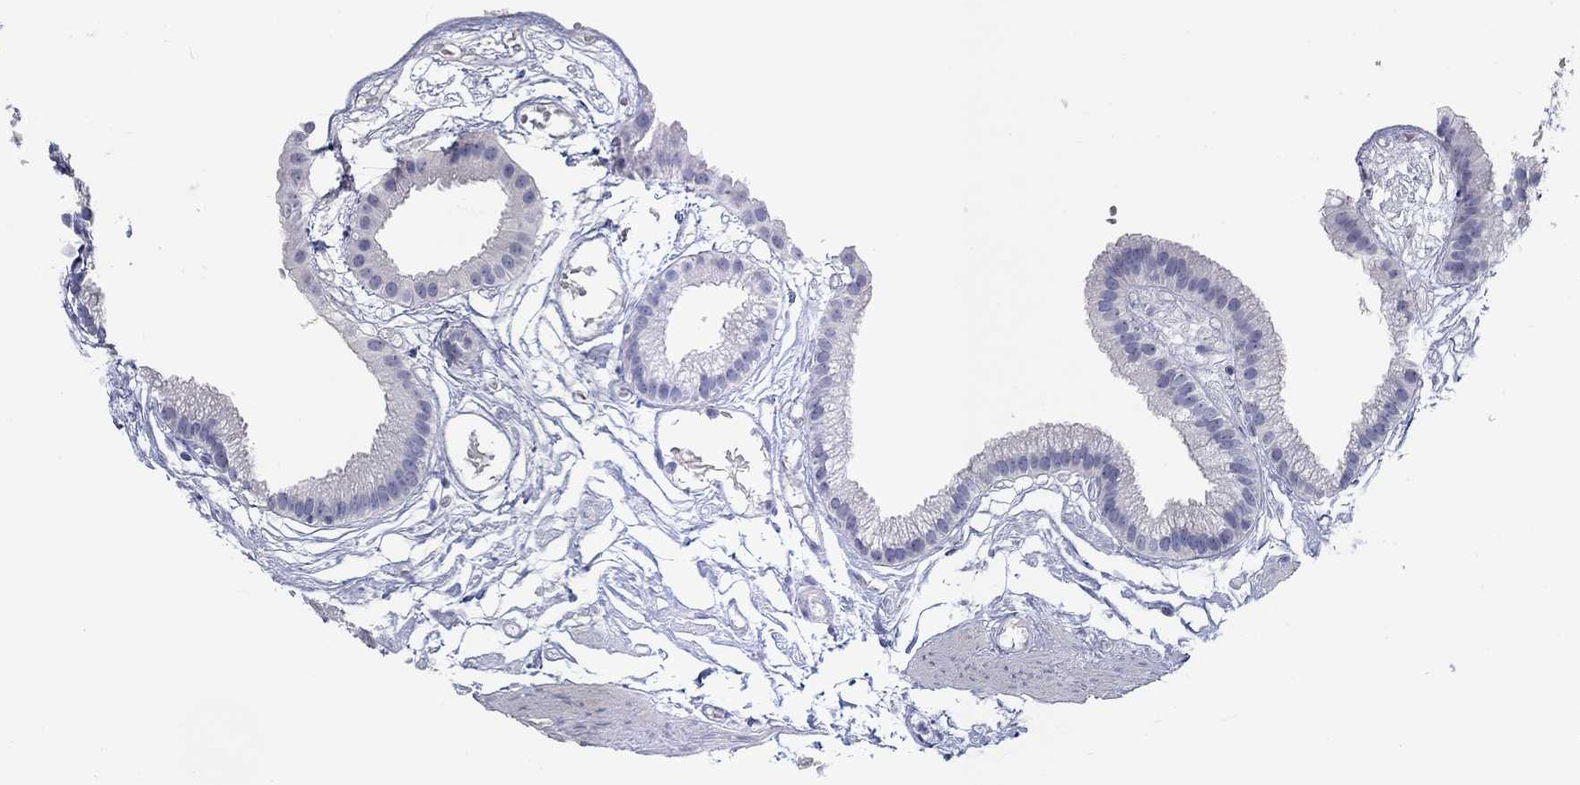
{"staining": {"intensity": "negative", "quantity": "none", "location": "none"}, "tissue": "gallbladder", "cell_type": "Glandular cells", "image_type": "normal", "snomed": [{"axis": "morphology", "description": "Normal tissue, NOS"}, {"axis": "topography", "description": "Gallbladder"}], "caption": "Immunohistochemical staining of unremarkable human gallbladder demonstrates no significant staining in glandular cells. (Brightfield microscopy of DAB immunohistochemistry at high magnification).", "gene": "CALB1", "patient": {"sex": "female", "age": 45}}